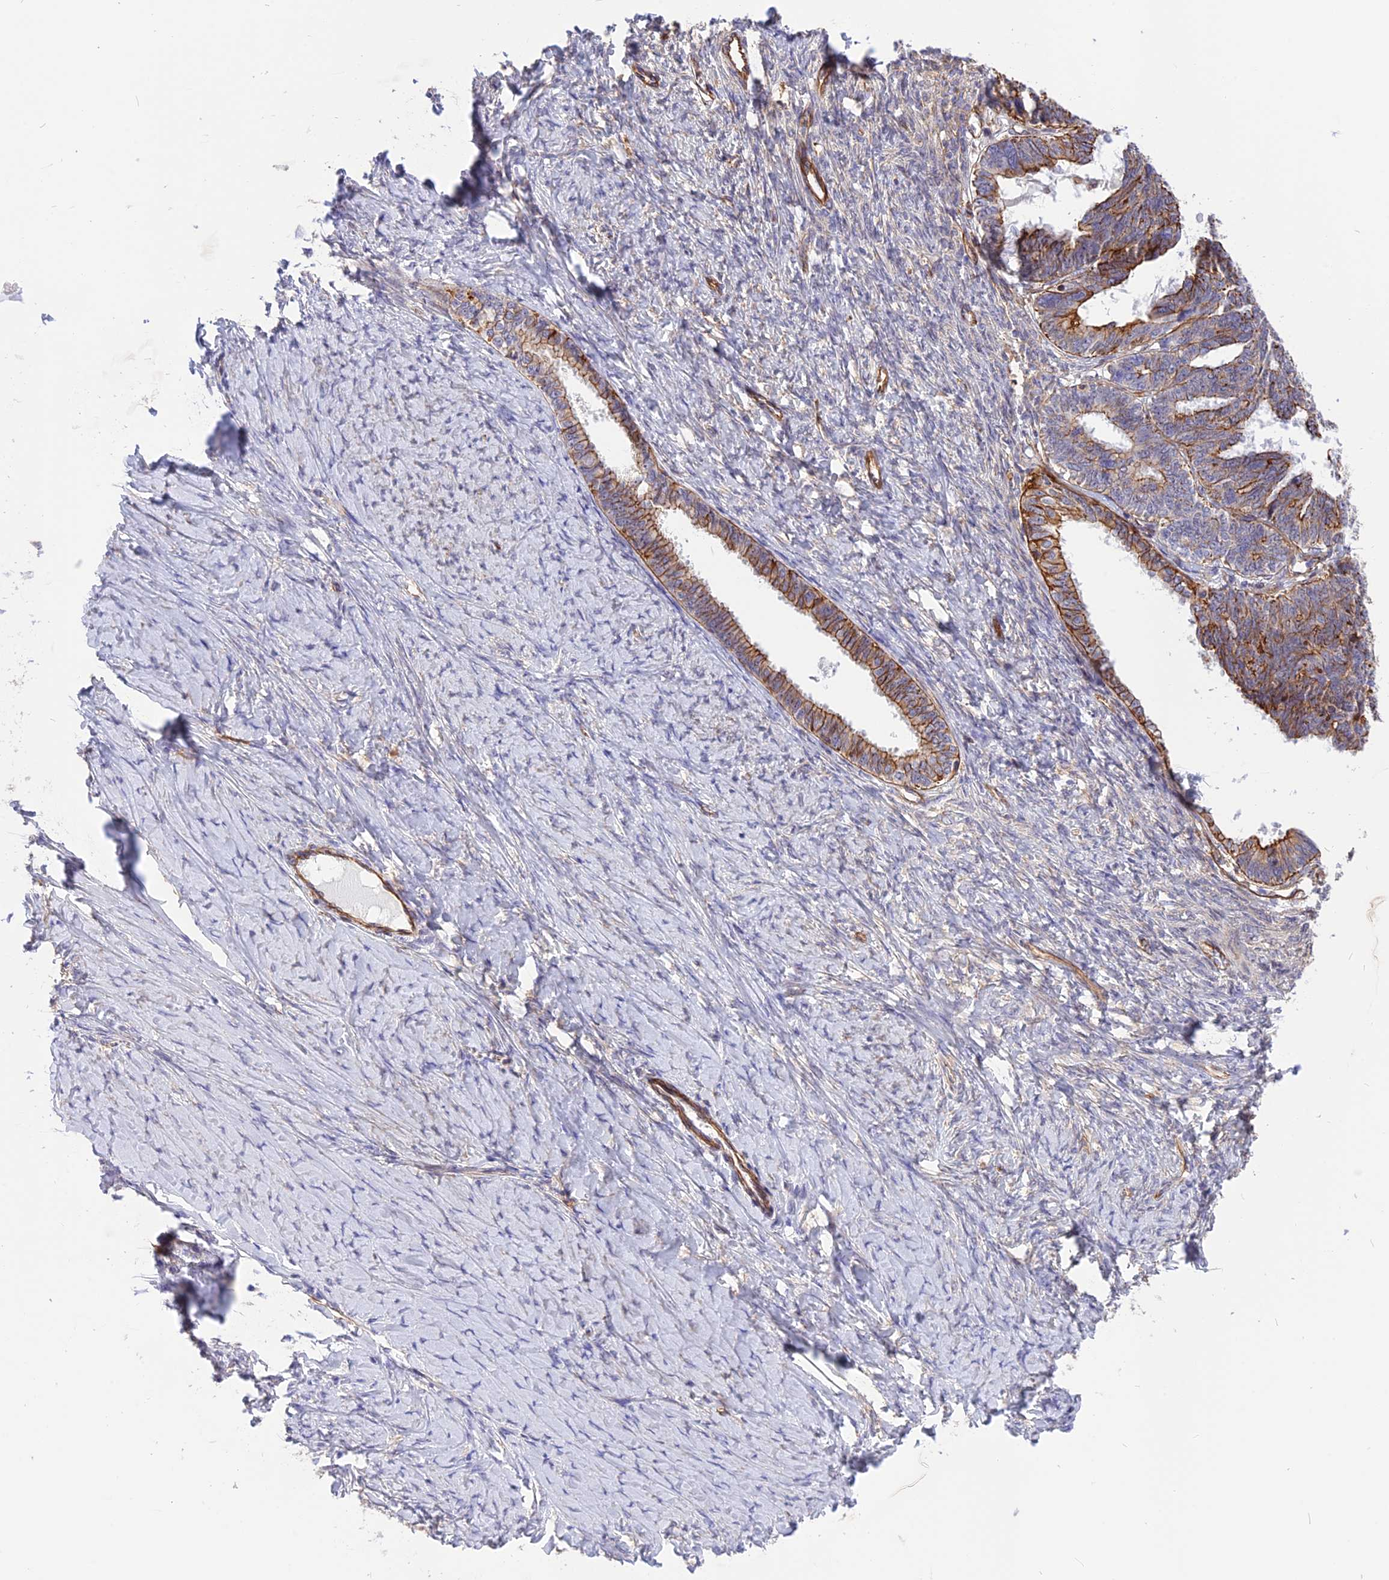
{"staining": {"intensity": "moderate", "quantity": "25%-75%", "location": "cytoplasmic/membranous"}, "tissue": "ovarian cancer", "cell_type": "Tumor cells", "image_type": "cancer", "snomed": [{"axis": "morphology", "description": "Cystadenocarcinoma, serous, NOS"}, {"axis": "topography", "description": "Ovary"}], "caption": "Ovarian cancer (serous cystadenocarcinoma) tissue reveals moderate cytoplasmic/membranous expression in approximately 25%-75% of tumor cells", "gene": "R3HDM4", "patient": {"sex": "female", "age": 79}}